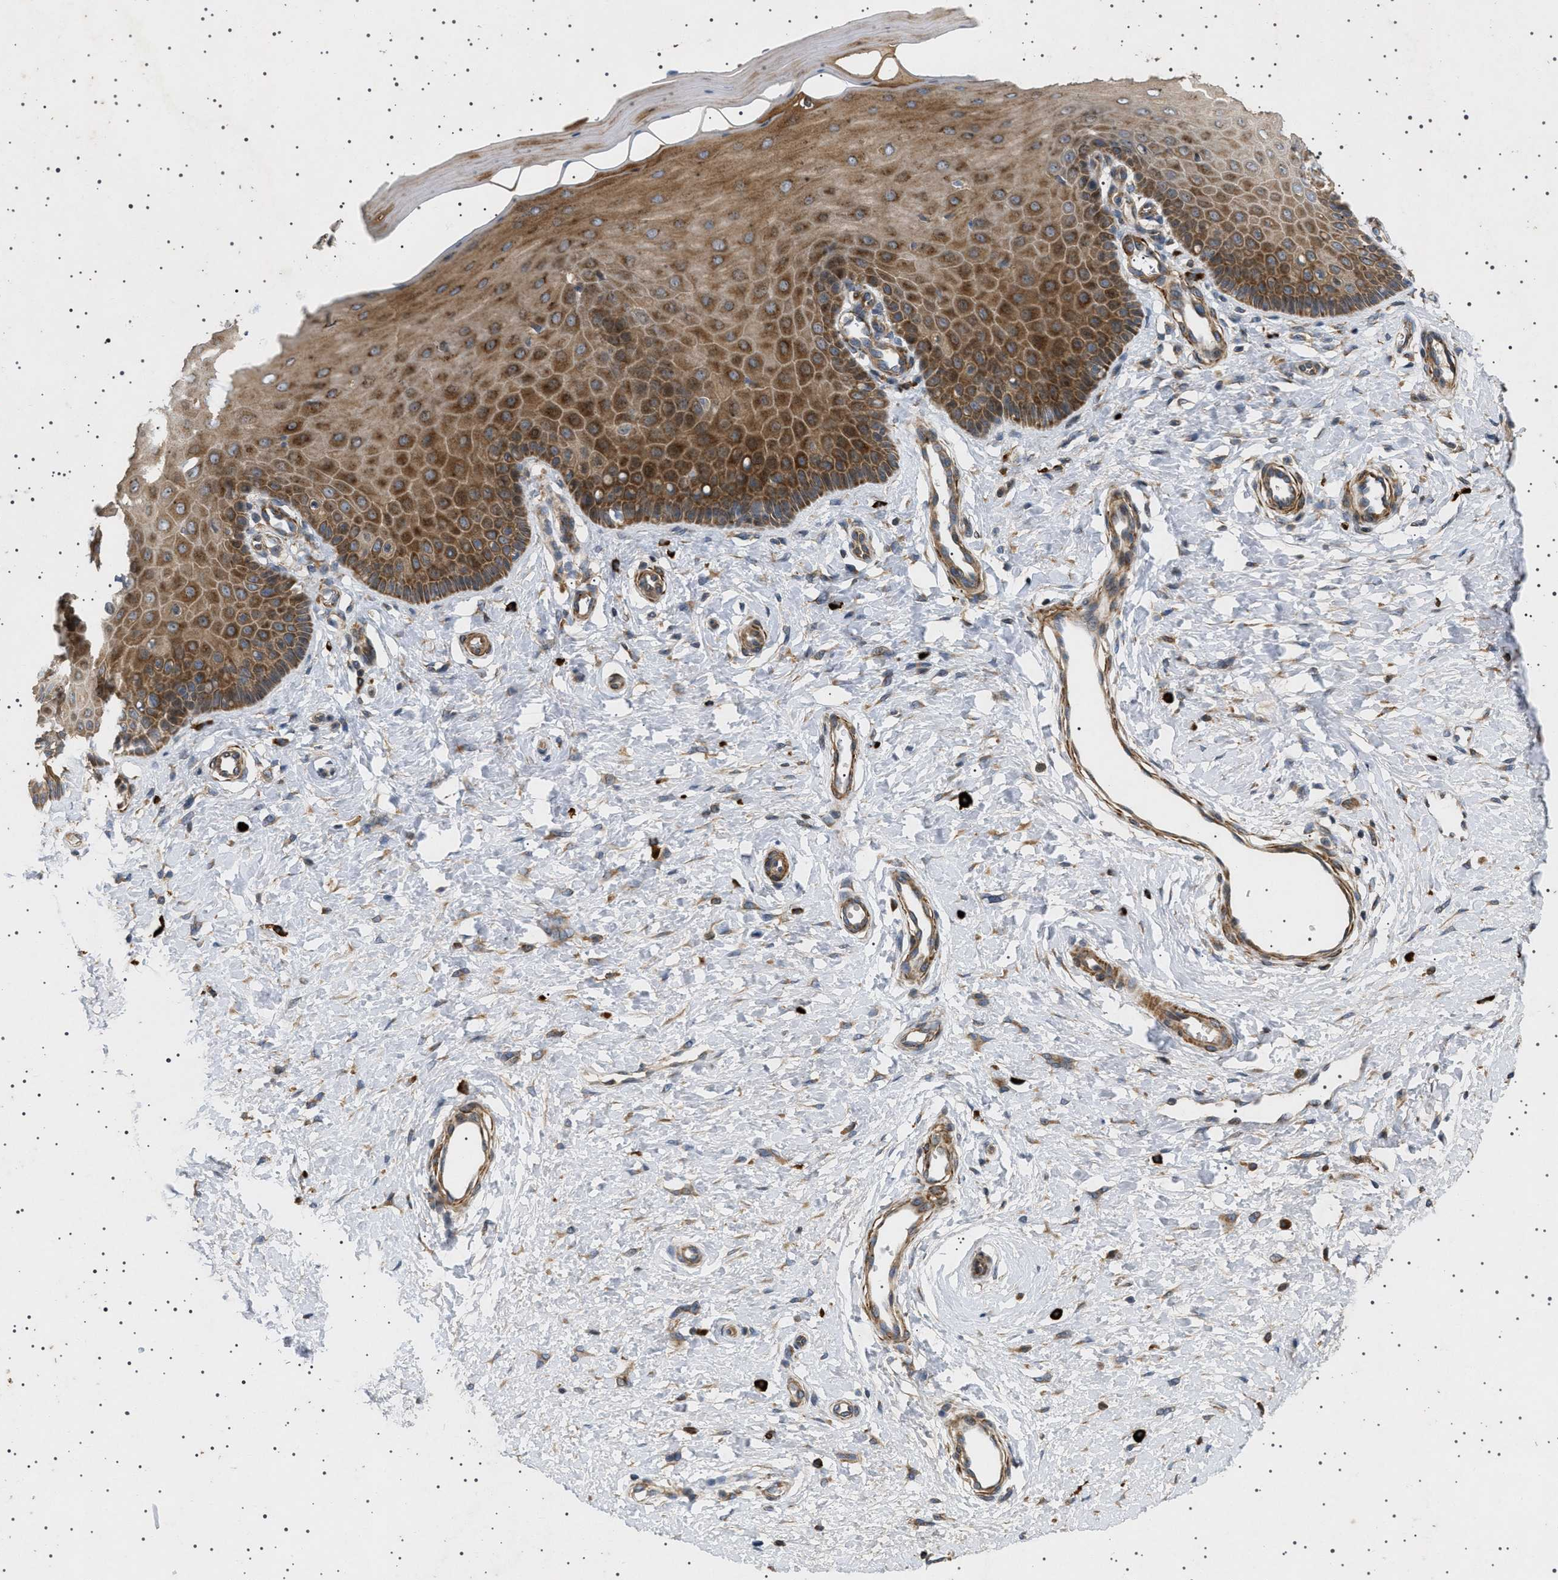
{"staining": {"intensity": "moderate", "quantity": ">75%", "location": "cytoplasmic/membranous"}, "tissue": "cervix", "cell_type": "Glandular cells", "image_type": "normal", "snomed": [{"axis": "morphology", "description": "Normal tissue, NOS"}, {"axis": "topography", "description": "Cervix"}], "caption": "Moderate cytoplasmic/membranous positivity for a protein is seen in approximately >75% of glandular cells of unremarkable cervix using immunohistochemistry.", "gene": "CCDC186", "patient": {"sex": "female", "age": 55}}